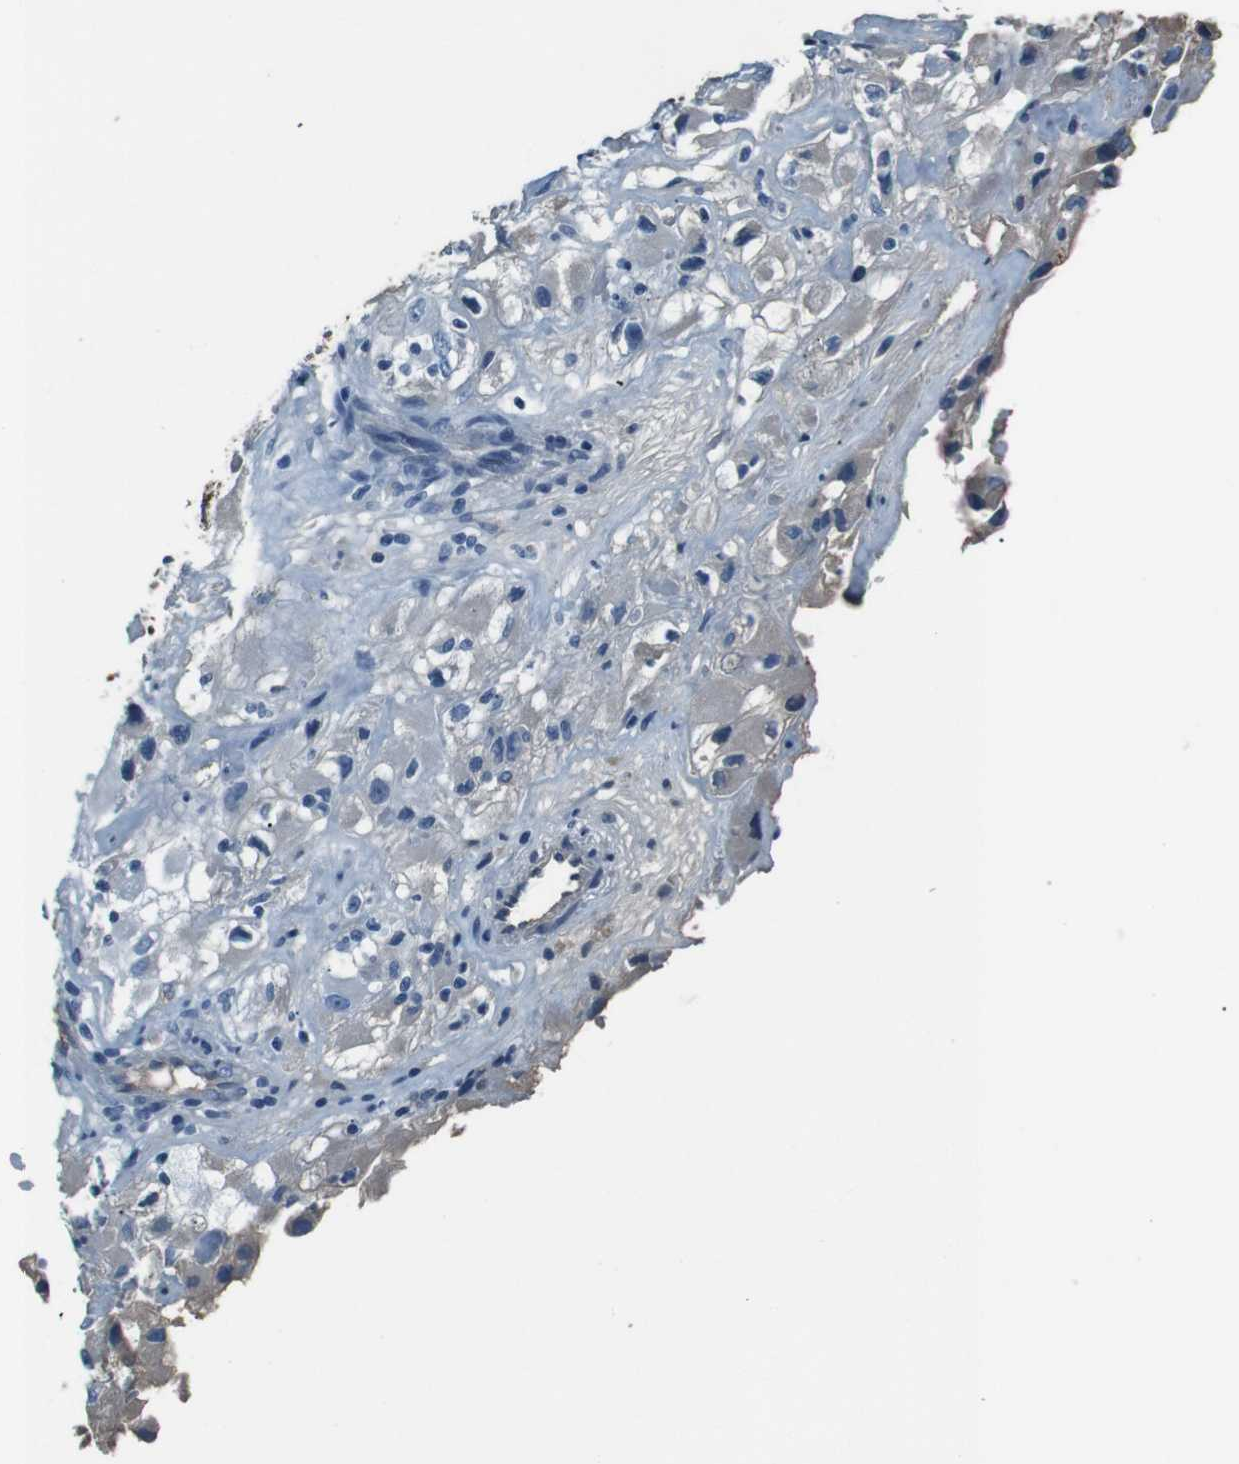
{"staining": {"intensity": "negative", "quantity": "none", "location": "none"}, "tissue": "renal cancer", "cell_type": "Tumor cells", "image_type": "cancer", "snomed": [{"axis": "morphology", "description": "Adenocarcinoma, NOS"}, {"axis": "topography", "description": "Kidney"}], "caption": "IHC of human renal cancer (adenocarcinoma) demonstrates no staining in tumor cells.", "gene": "LEP", "patient": {"sex": "female", "age": 52}}